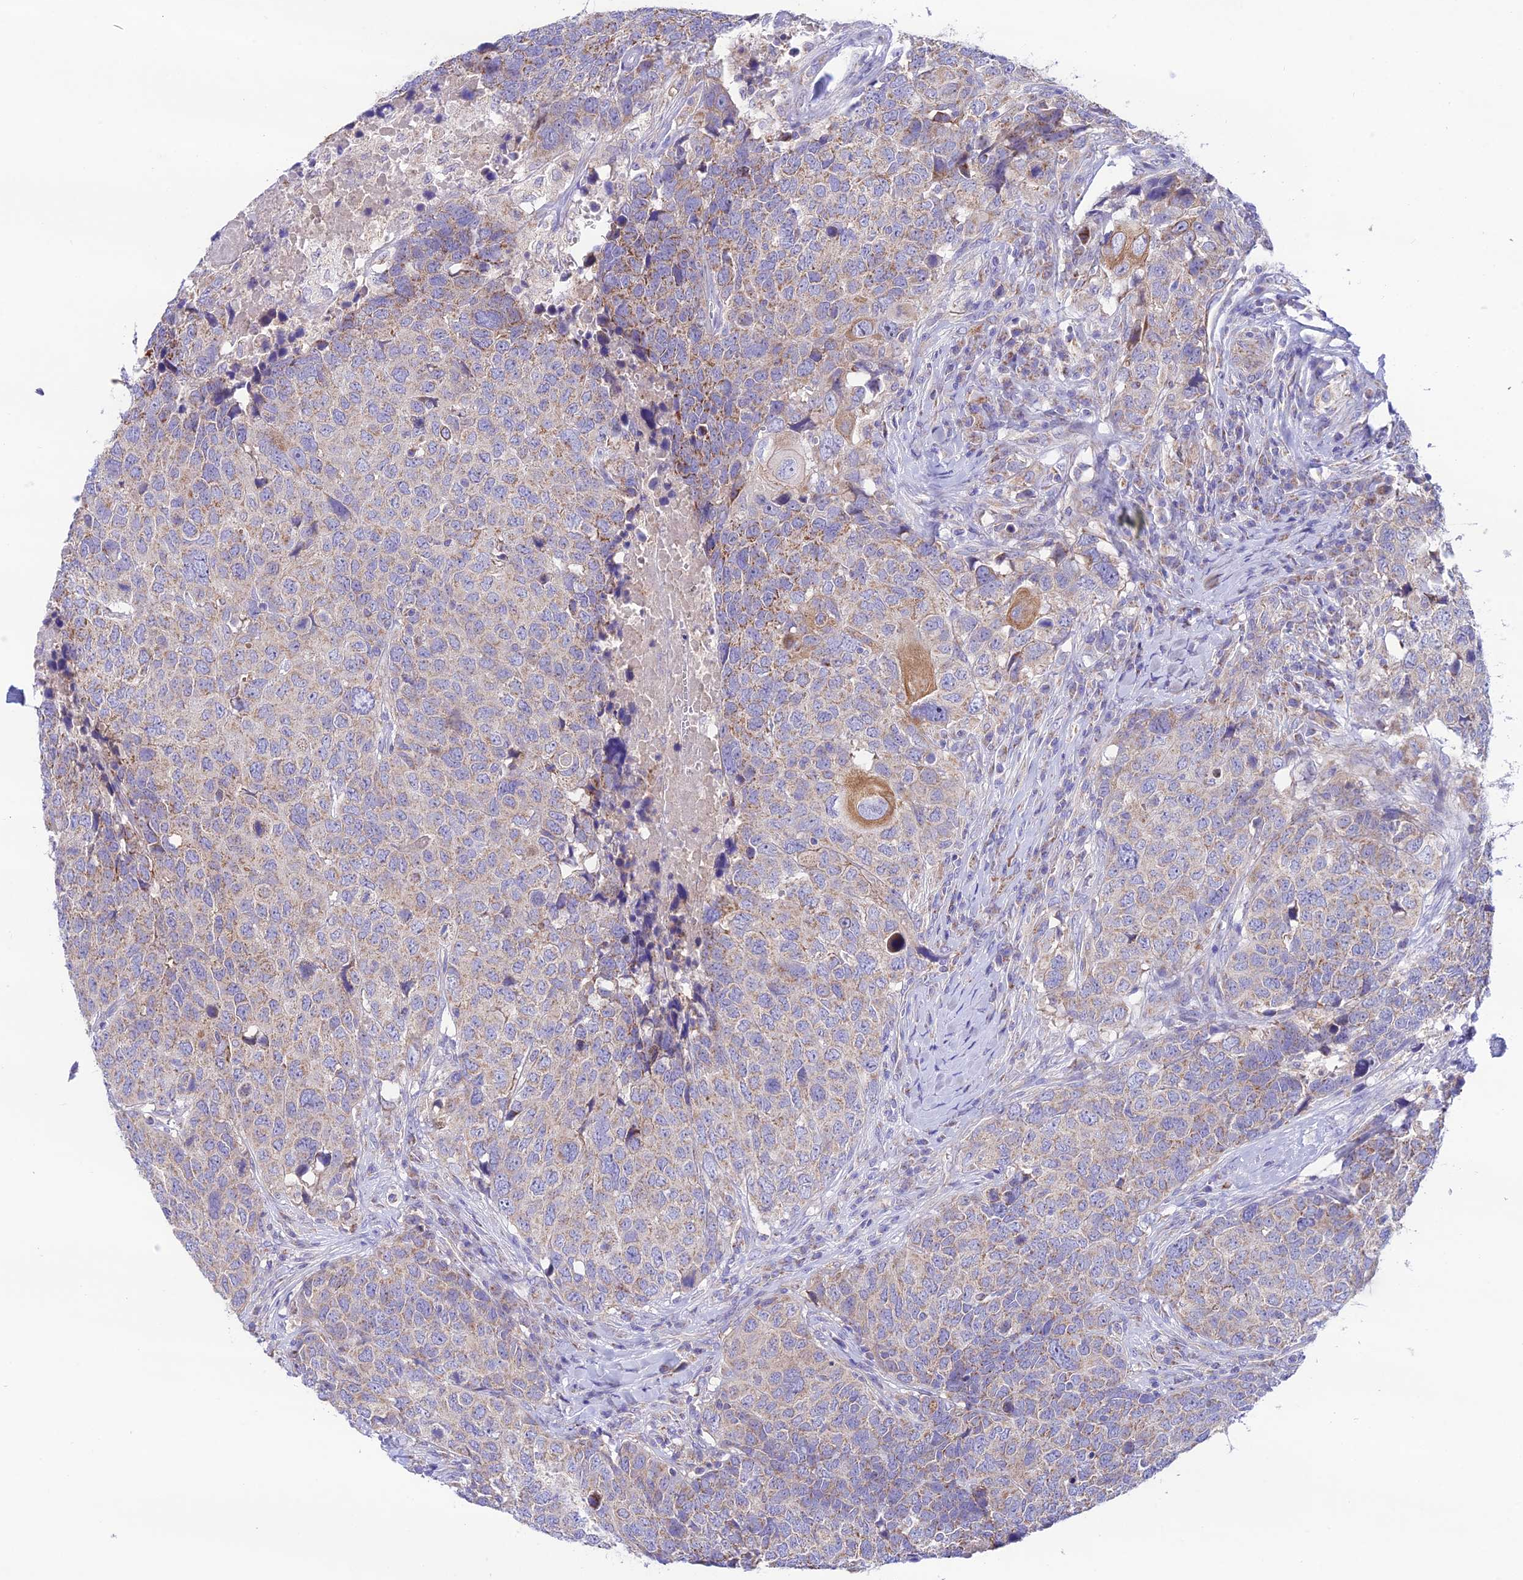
{"staining": {"intensity": "weak", "quantity": "25%-75%", "location": "cytoplasmic/membranous"}, "tissue": "head and neck cancer", "cell_type": "Tumor cells", "image_type": "cancer", "snomed": [{"axis": "morphology", "description": "Squamous cell carcinoma, NOS"}, {"axis": "topography", "description": "Head-Neck"}], "caption": "Head and neck squamous cell carcinoma tissue exhibits weak cytoplasmic/membranous staining in approximately 25%-75% of tumor cells", "gene": "HSDL2", "patient": {"sex": "male", "age": 66}}